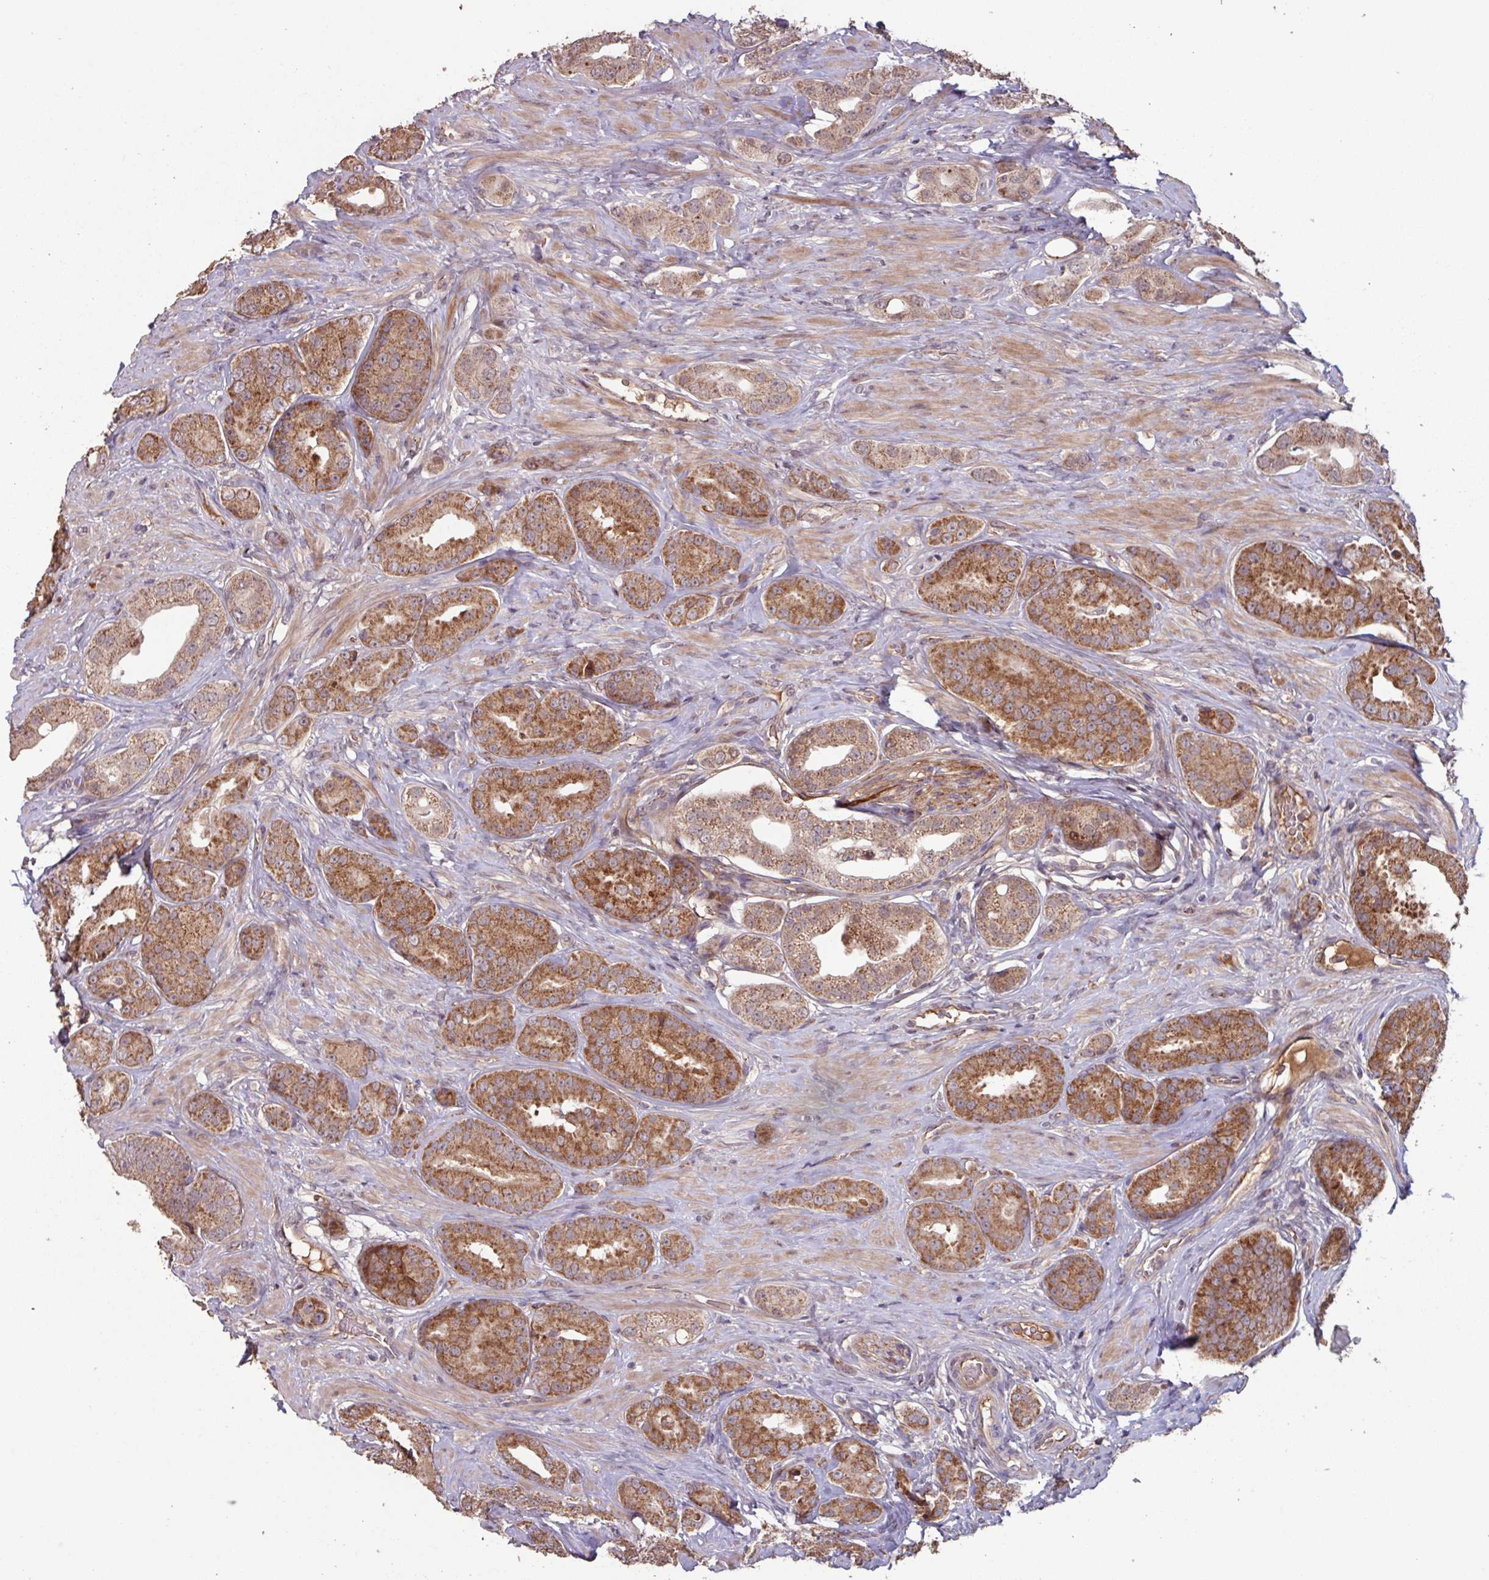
{"staining": {"intensity": "strong", "quantity": ">75%", "location": "cytoplasmic/membranous"}, "tissue": "prostate cancer", "cell_type": "Tumor cells", "image_type": "cancer", "snomed": [{"axis": "morphology", "description": "Adenocarcinoma, High grade"}, {"axis": "topography", "description": "Prostate"}], "caption": "Approximately >75% of tumor cells in high-grade adenocarcinoma (prostate) exhibit strong cytoplasmic/membranous protein positivity as visualized by brown immunohistochemical staining.", "gene": "TMEM88", "patient": {"sex": "male", "age": 63}}